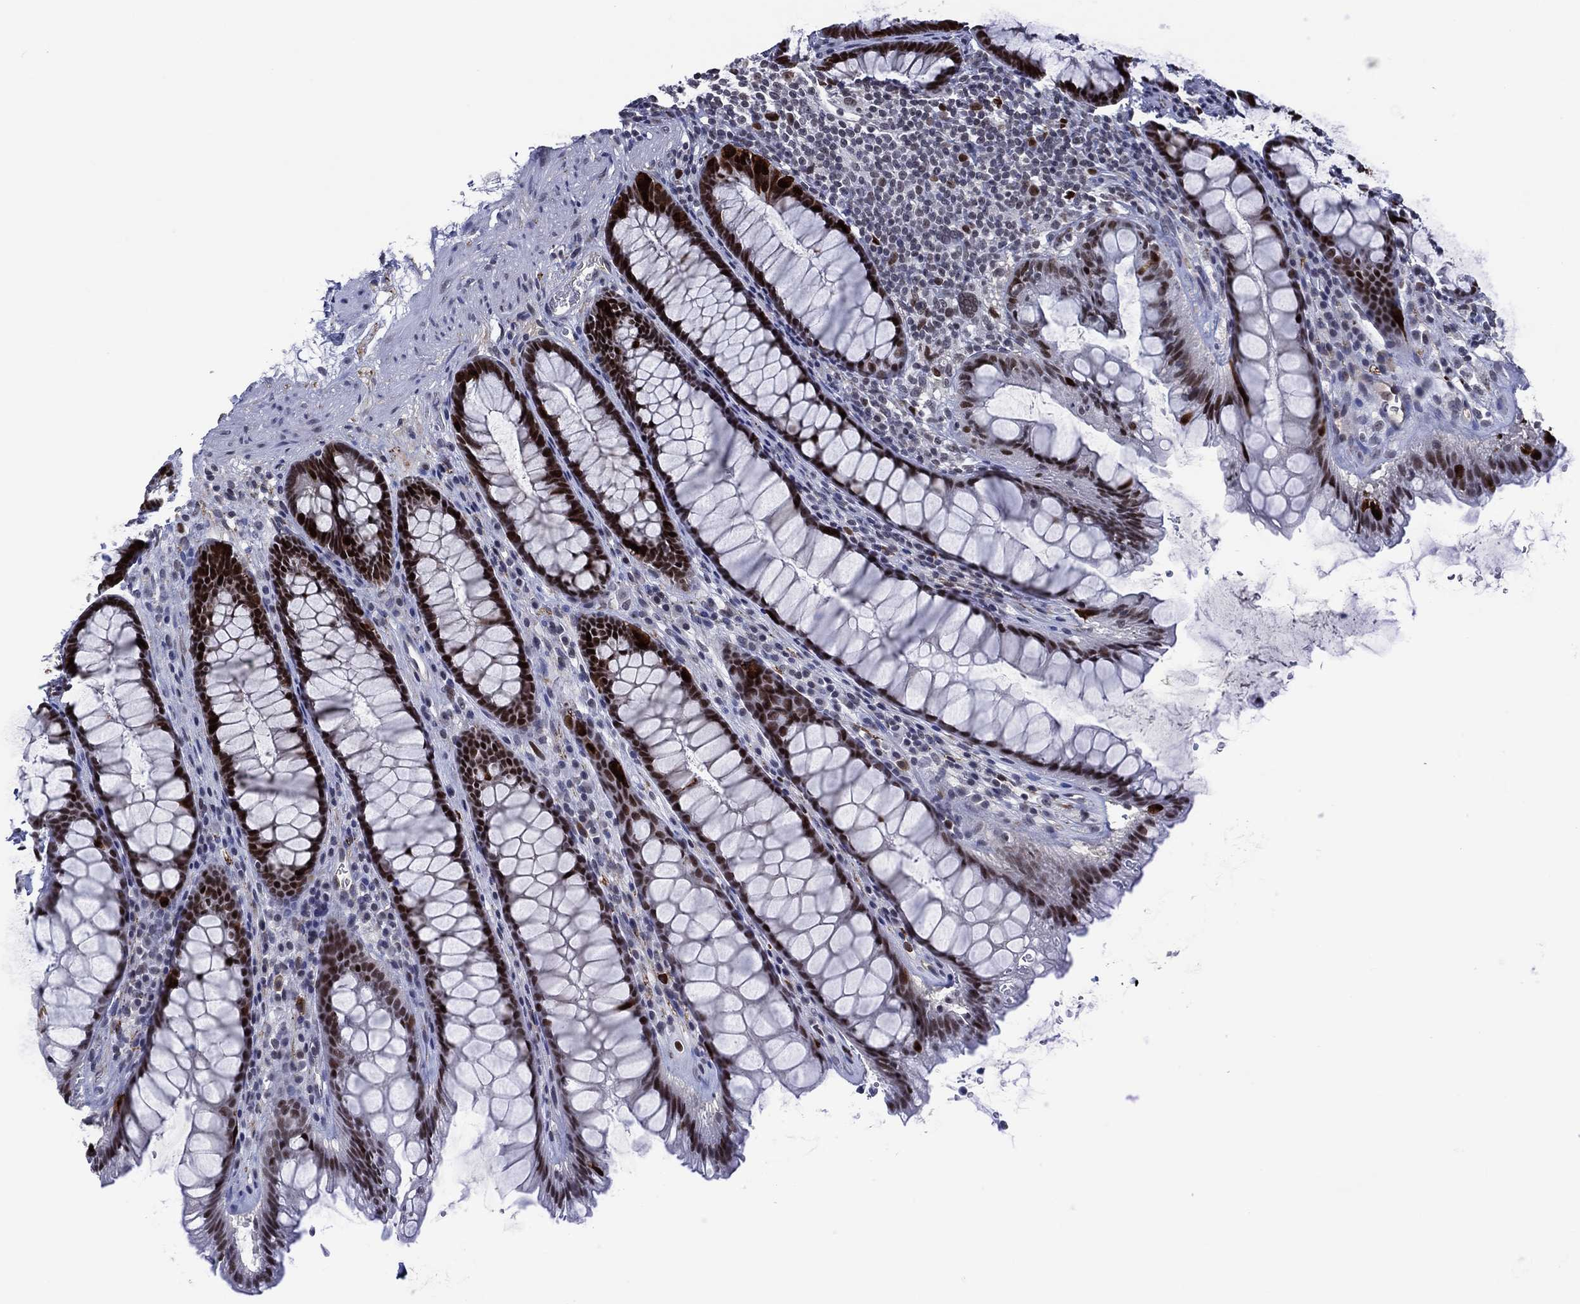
{"staining": {"intensity": "strong", "quantity": ">75%", "location": "nuclear"}, "tissue": "rectum", "cell_type": "Glandular cells", "image_type": "normal", "snomed": [{"axis": "morphology", "description": "Normal tissue, NOS"}, {"axis": "topography", "description": "Rectum"}], "caption": "Unremarkable rectum demonstrates strong nuclear positivity in approximately >75% of glandular cells (Stains: DAB (3,3'-diaminobenzidine) in brown, nuclei in blue, Microscopy: brightfield microscopy at high magnification)..", "gene": "GATA6", "patient": {"sex": "male", "age": 72}}